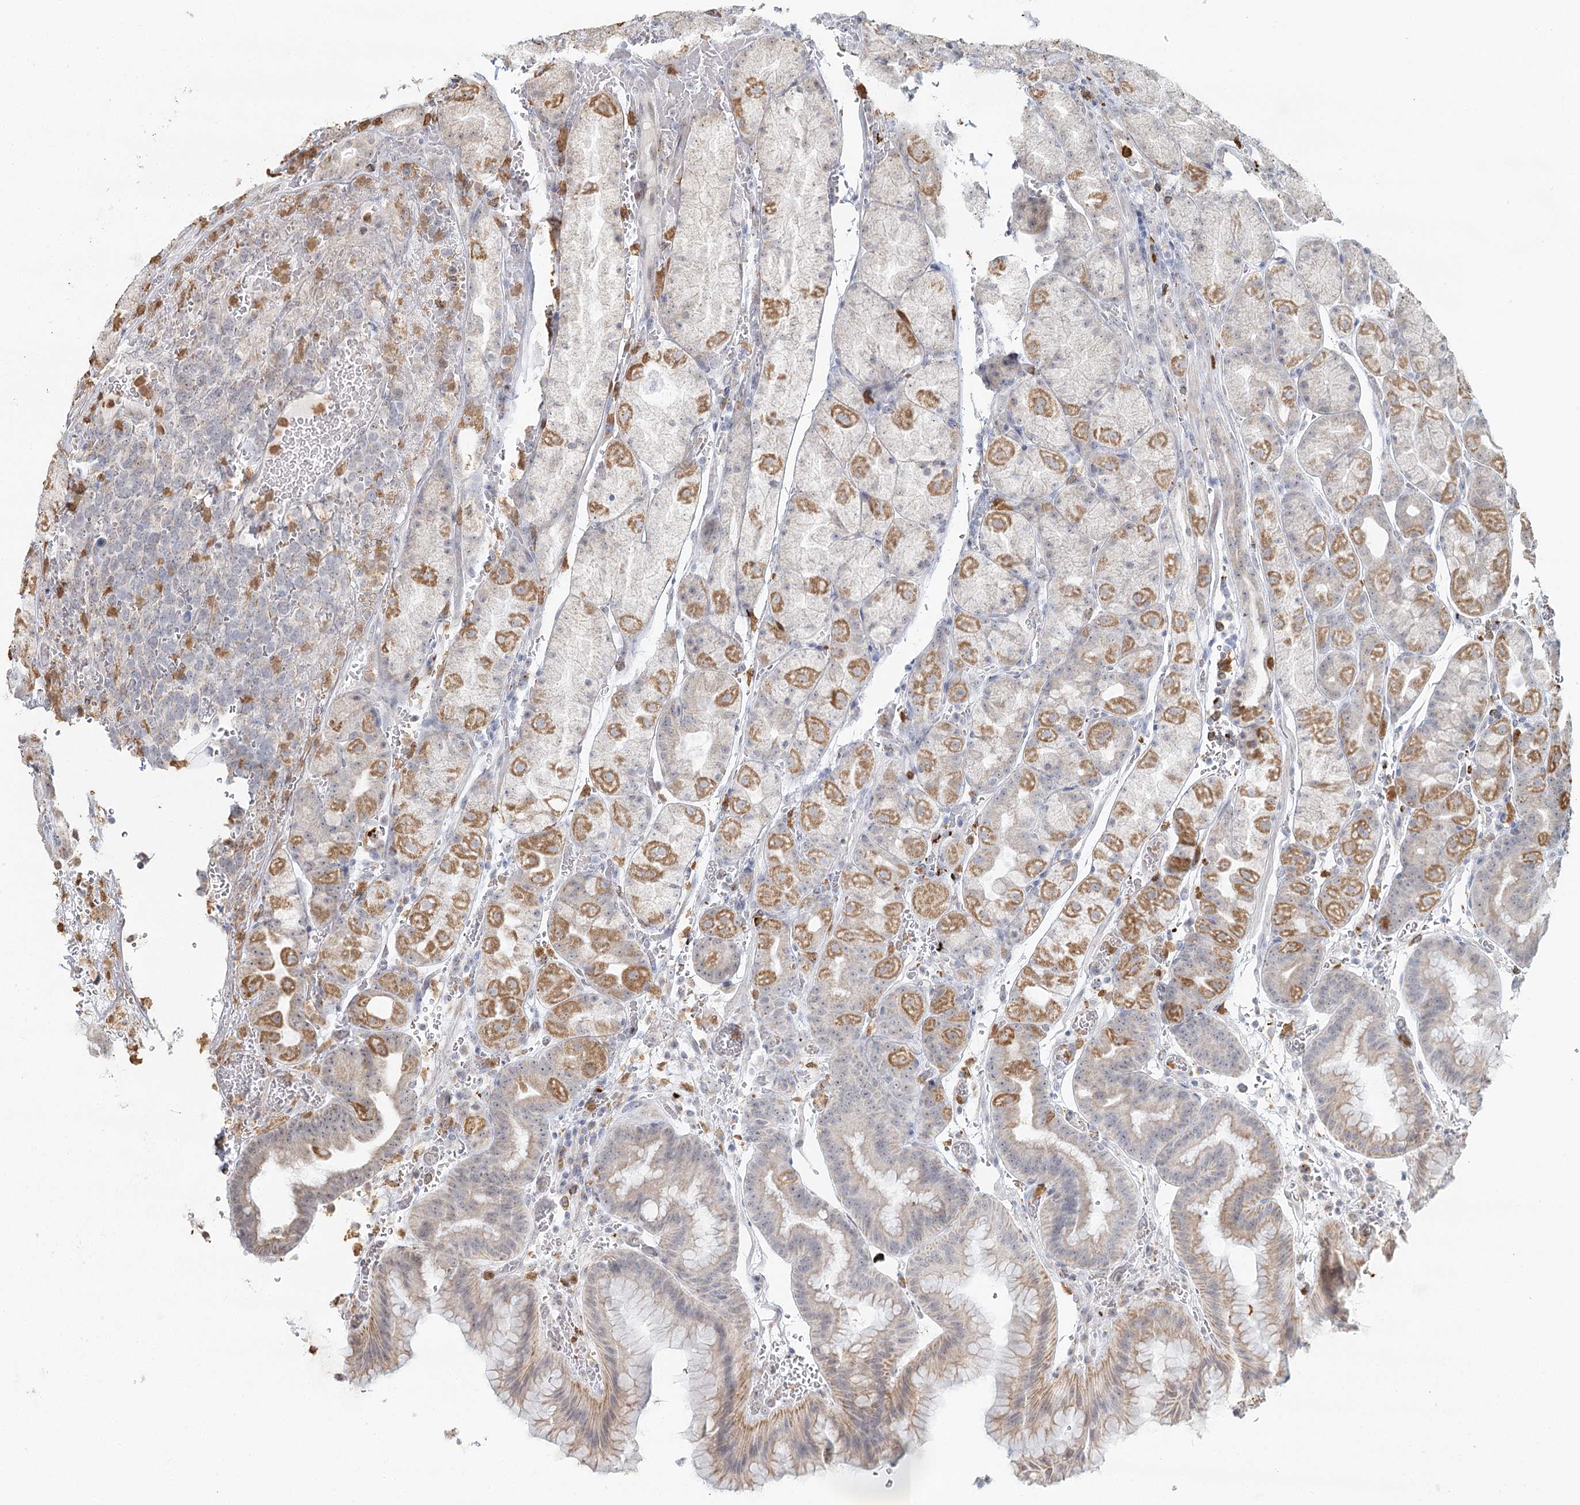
{"staining": {"intensity": "moderate", "quantity": "25%-75%", "location": "cytoplasmic/membranous"}, "tissue": "stomach", "cell_type": "Glandular cells", "image_type": "normal", "snomed": [{"axis": "morphology", "description": "Normal tissue, NOS"}, {"axis": "morphology", "description": "Carcinoid, malignant, NOS"}, {"axis": "topography", "description": "Stomach, upper"}], "caption": "A brown stain labels moderate cytoplasmic/membranous staining of a protein in glandular cells of normal human stomach.", "gene": "ATAD1", "patient": {"sex": "male", "age": 39}}